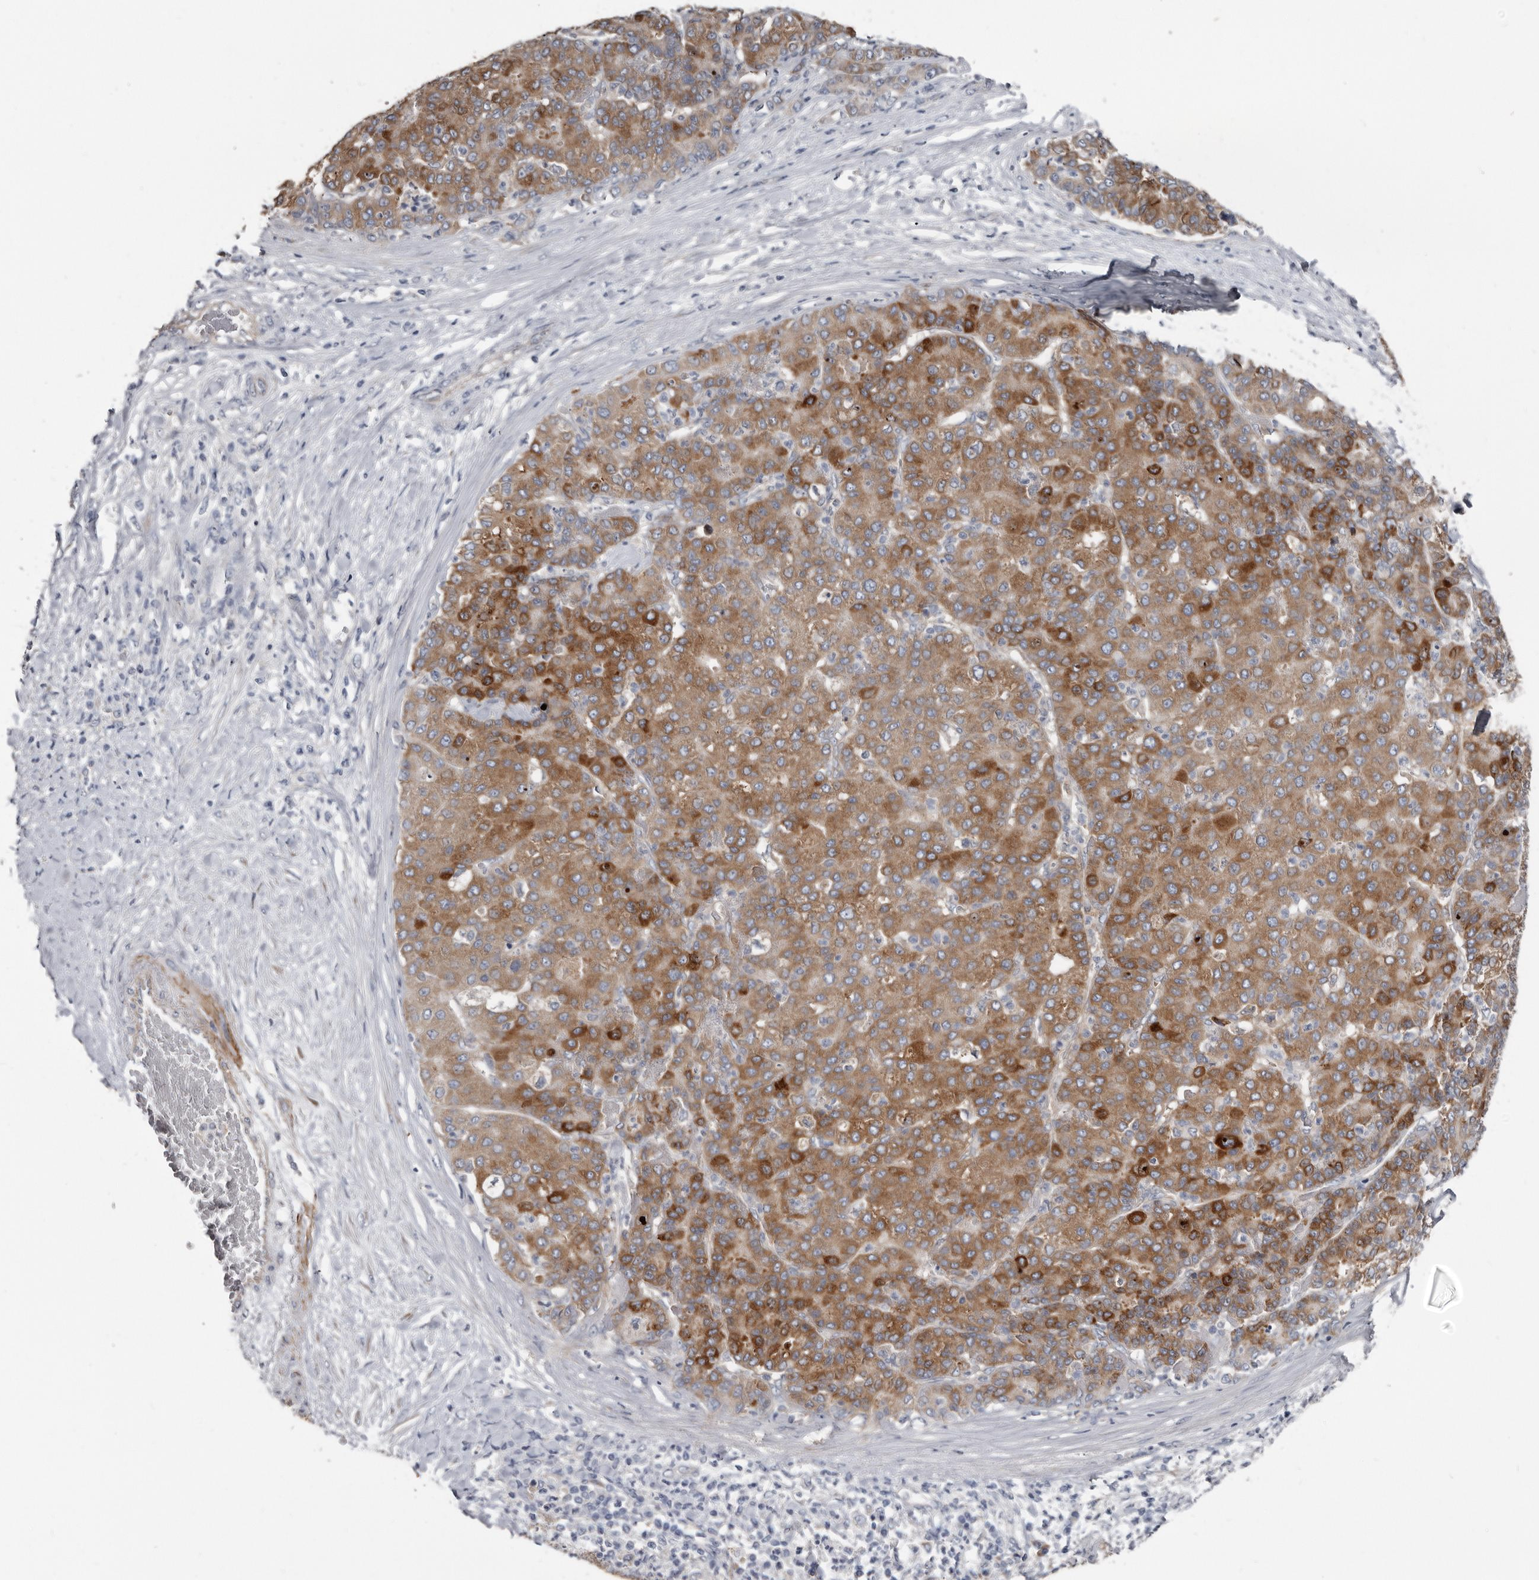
{"staining": {"intensity": "moderate", "quantity": ">75%", "location": "cytoplasmic/membranous"}, "tissue": "liver cancer", "cell_type": "Tumor cells", "image_type": "cancer", "snomed": [{"axis": "morphology", "description": "Carcinoma, Hepatocellular, NOS"}, {"axis": "topography", "description": "Liver"}], "caption": "Liver cancer (hepatocellular carcinoma) stained with DAB (3,3'-diaminobenzidine) IHC demonstrates medium levels of moderate cytoplasmic/membranous positivity in approximately >75% of tumor cells.", "gene": "ZNF114", "patient": {"sex": "male", "age": 65}}